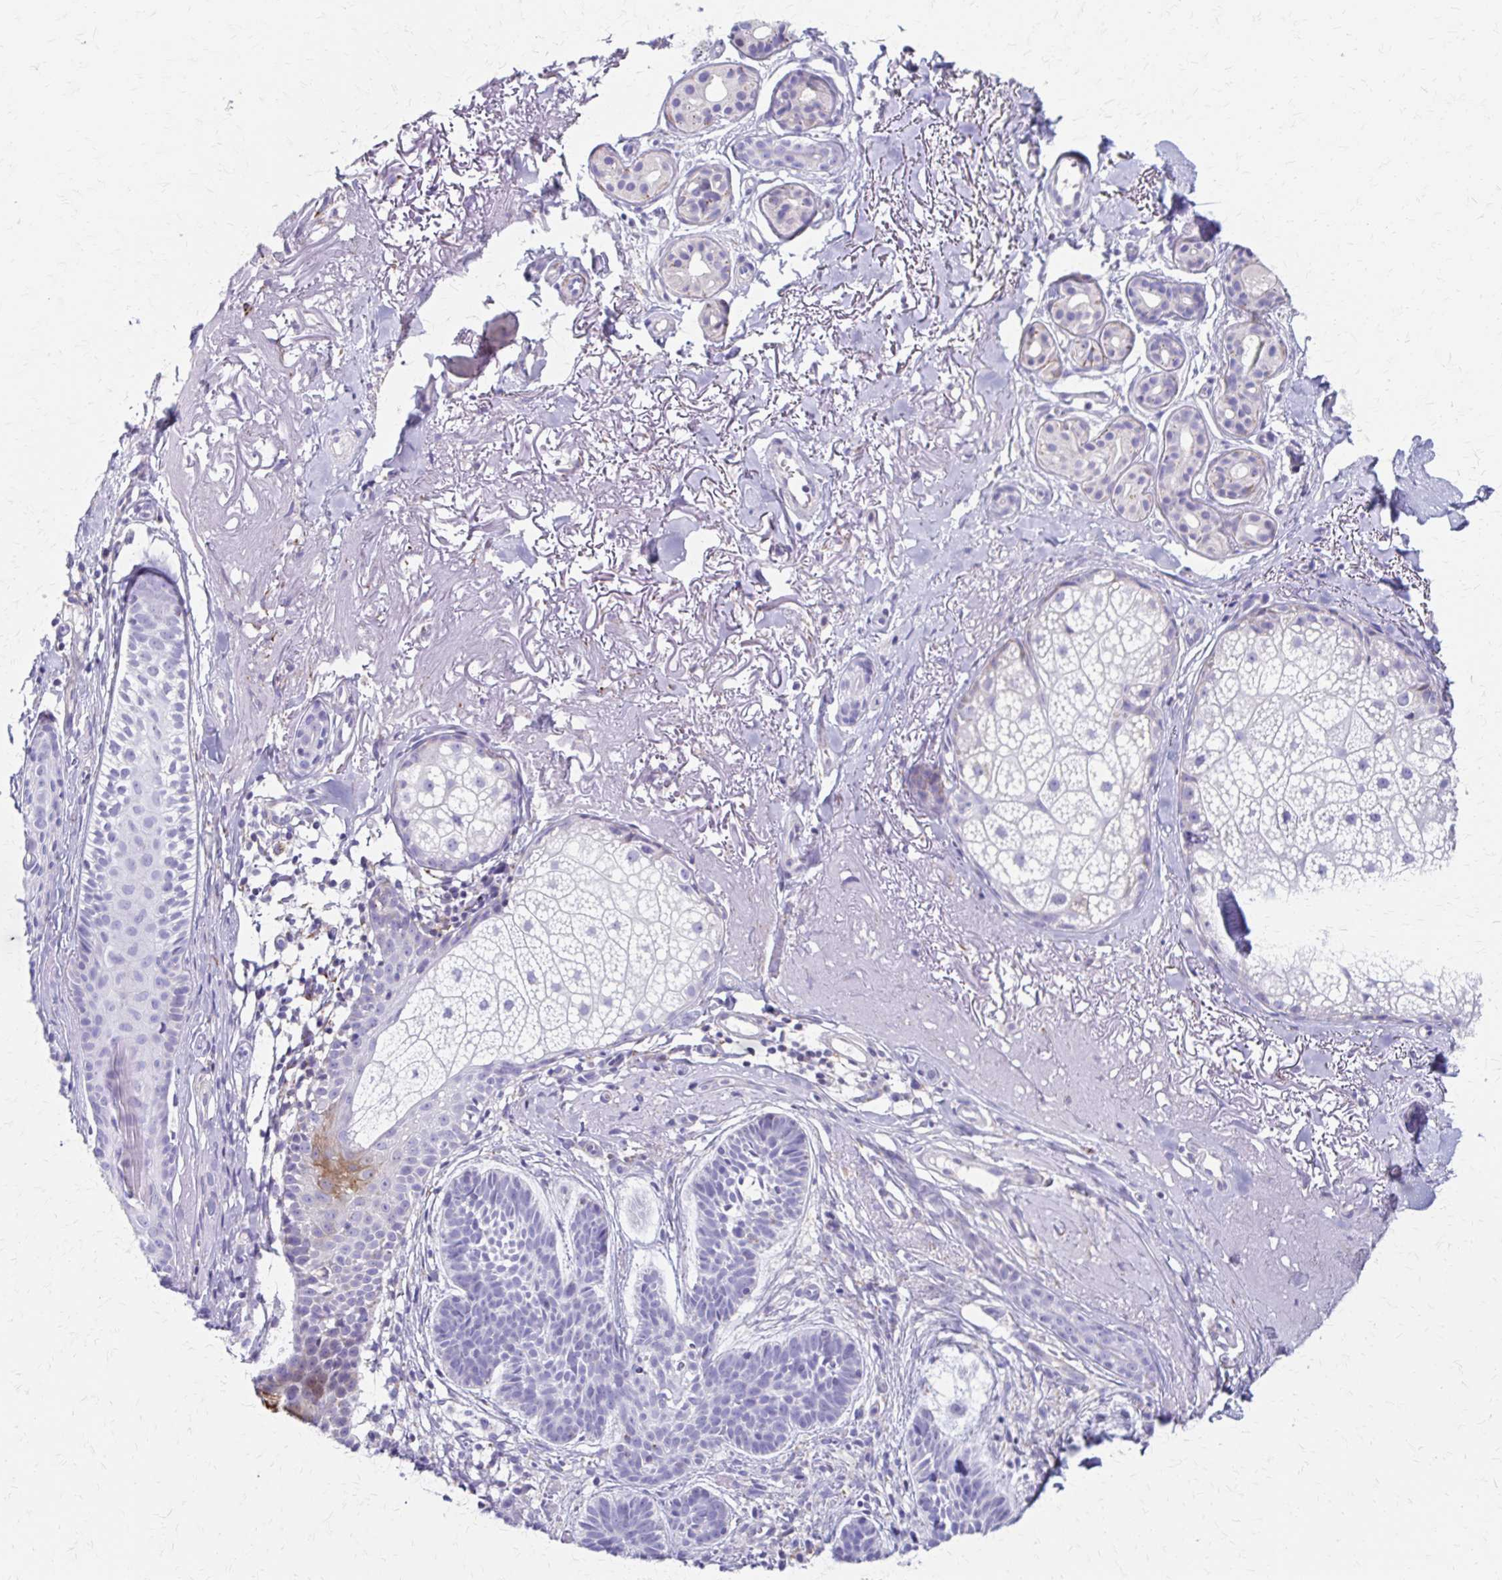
{"staining": {"intensity": "negative", "quantity": "none", "location": "none"}, "tissue": "skin cancer", "cell_type": "Tumor cells", "image_type": "cancer", "snomed": [{"axis": "morphology", "description": "Basal cell carcinoma"}, {"axis": "topography", "description": "Skin"}], "caption": "Human skin cancer stained for a protein using immunohistochemistry displays no expression in tumor cells.", "gene": "ZSCAN5B", "patient": {"sex": "male", "age": 78}}